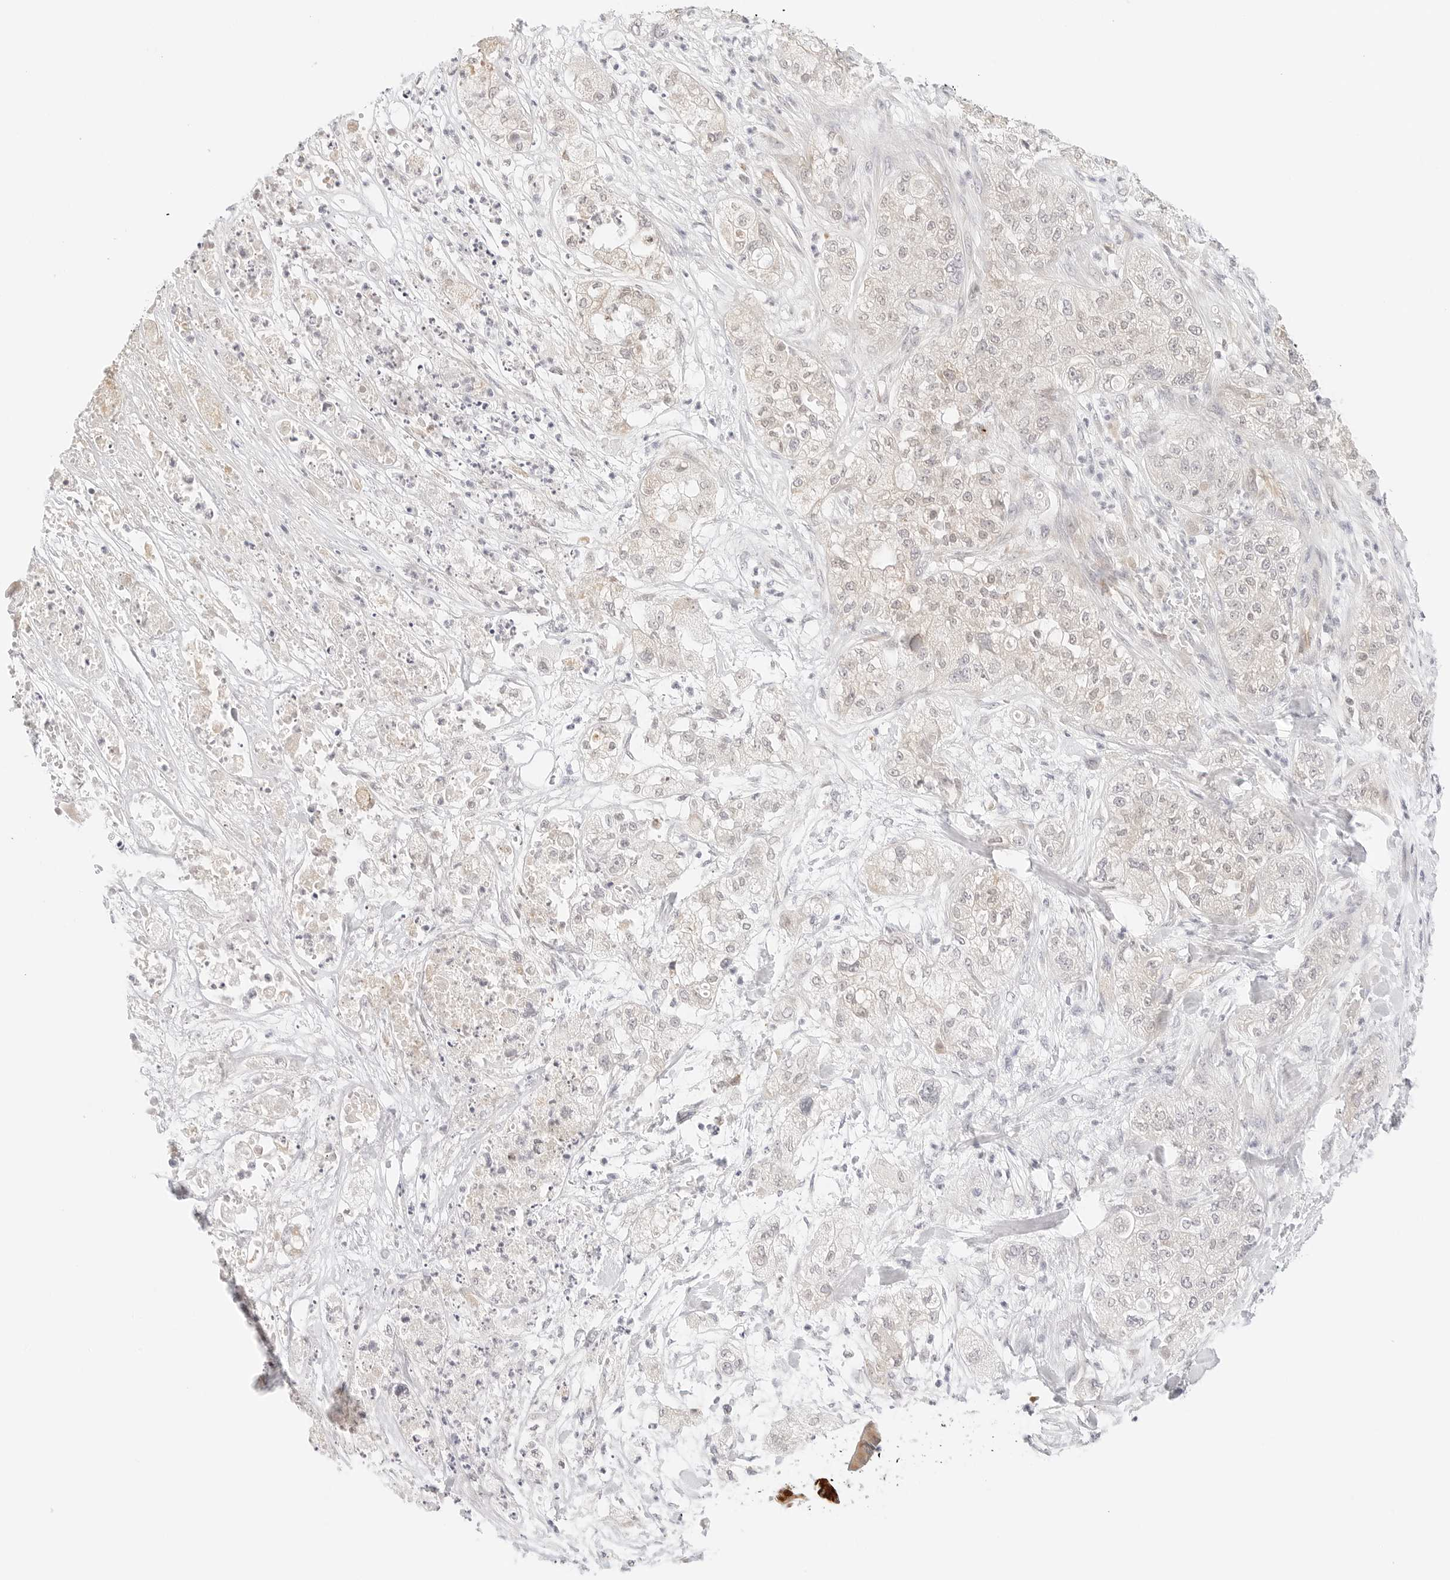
{"staining": {"intensity": "weak", "quantity": "<25%", "location": "cytoplasmic/membranous"}, "tissue": "pancreatic cancer", "cell_type": "Tumor cells", "image_type": "cancer", "snomed": [{"axis": "morphology", "description": "Adenocarcinoma, NOS"}, {"axis": "topography", "description": "Pancreas"}], "caption": "The photomicrograph reveals no staining of tumor cells in pancreatic cancer (adenocarcinoma).", "gene": "ERO1B", "patient": {"sex": "female", "age": 78}}